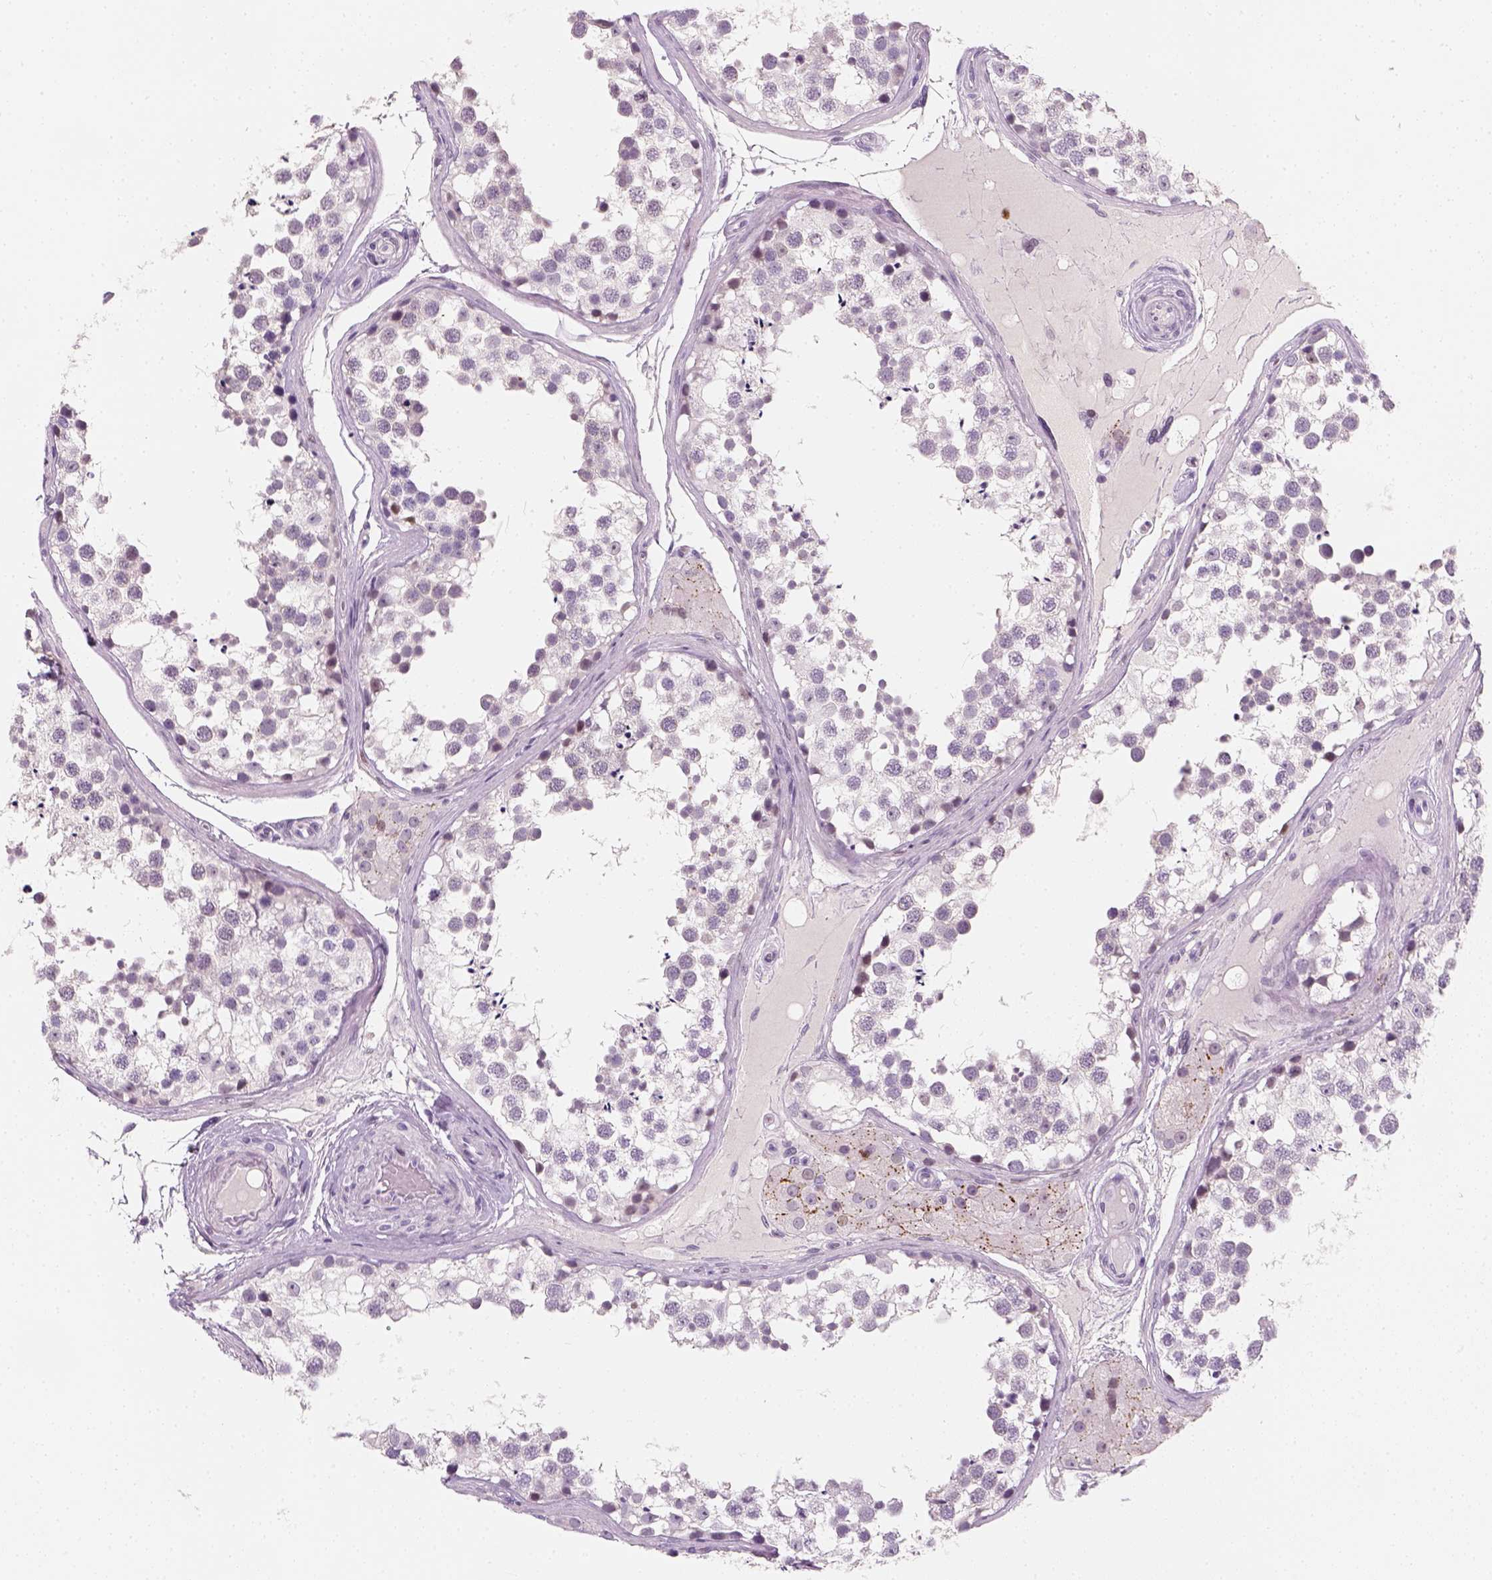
{"staining": {"intensity": "negative", "quantity": "none", "location": "none"}, "tissue": "testis", "cell_type": "Cells in seminiferous ducts", "image_type": "normal", "snomed": [{"axis": "morphology", "description": "Normal tissue, NOS"}, {"axis": "morphology", "description": "Seminoma, NOS"}, {"axis": "topography", "description": "Testis"}], "caption": "Immunohistochemistry of benign testis demonstrates no expression in cells in seminiferous ducts. Brightfield microscopy of IHC stained with DAB (3,3'-diaminobenzidine) (brown) and hematoxylin (blue), captured at high magnification.", "gene": "TP53", "patient": {"sex": "male", "age": 65}}